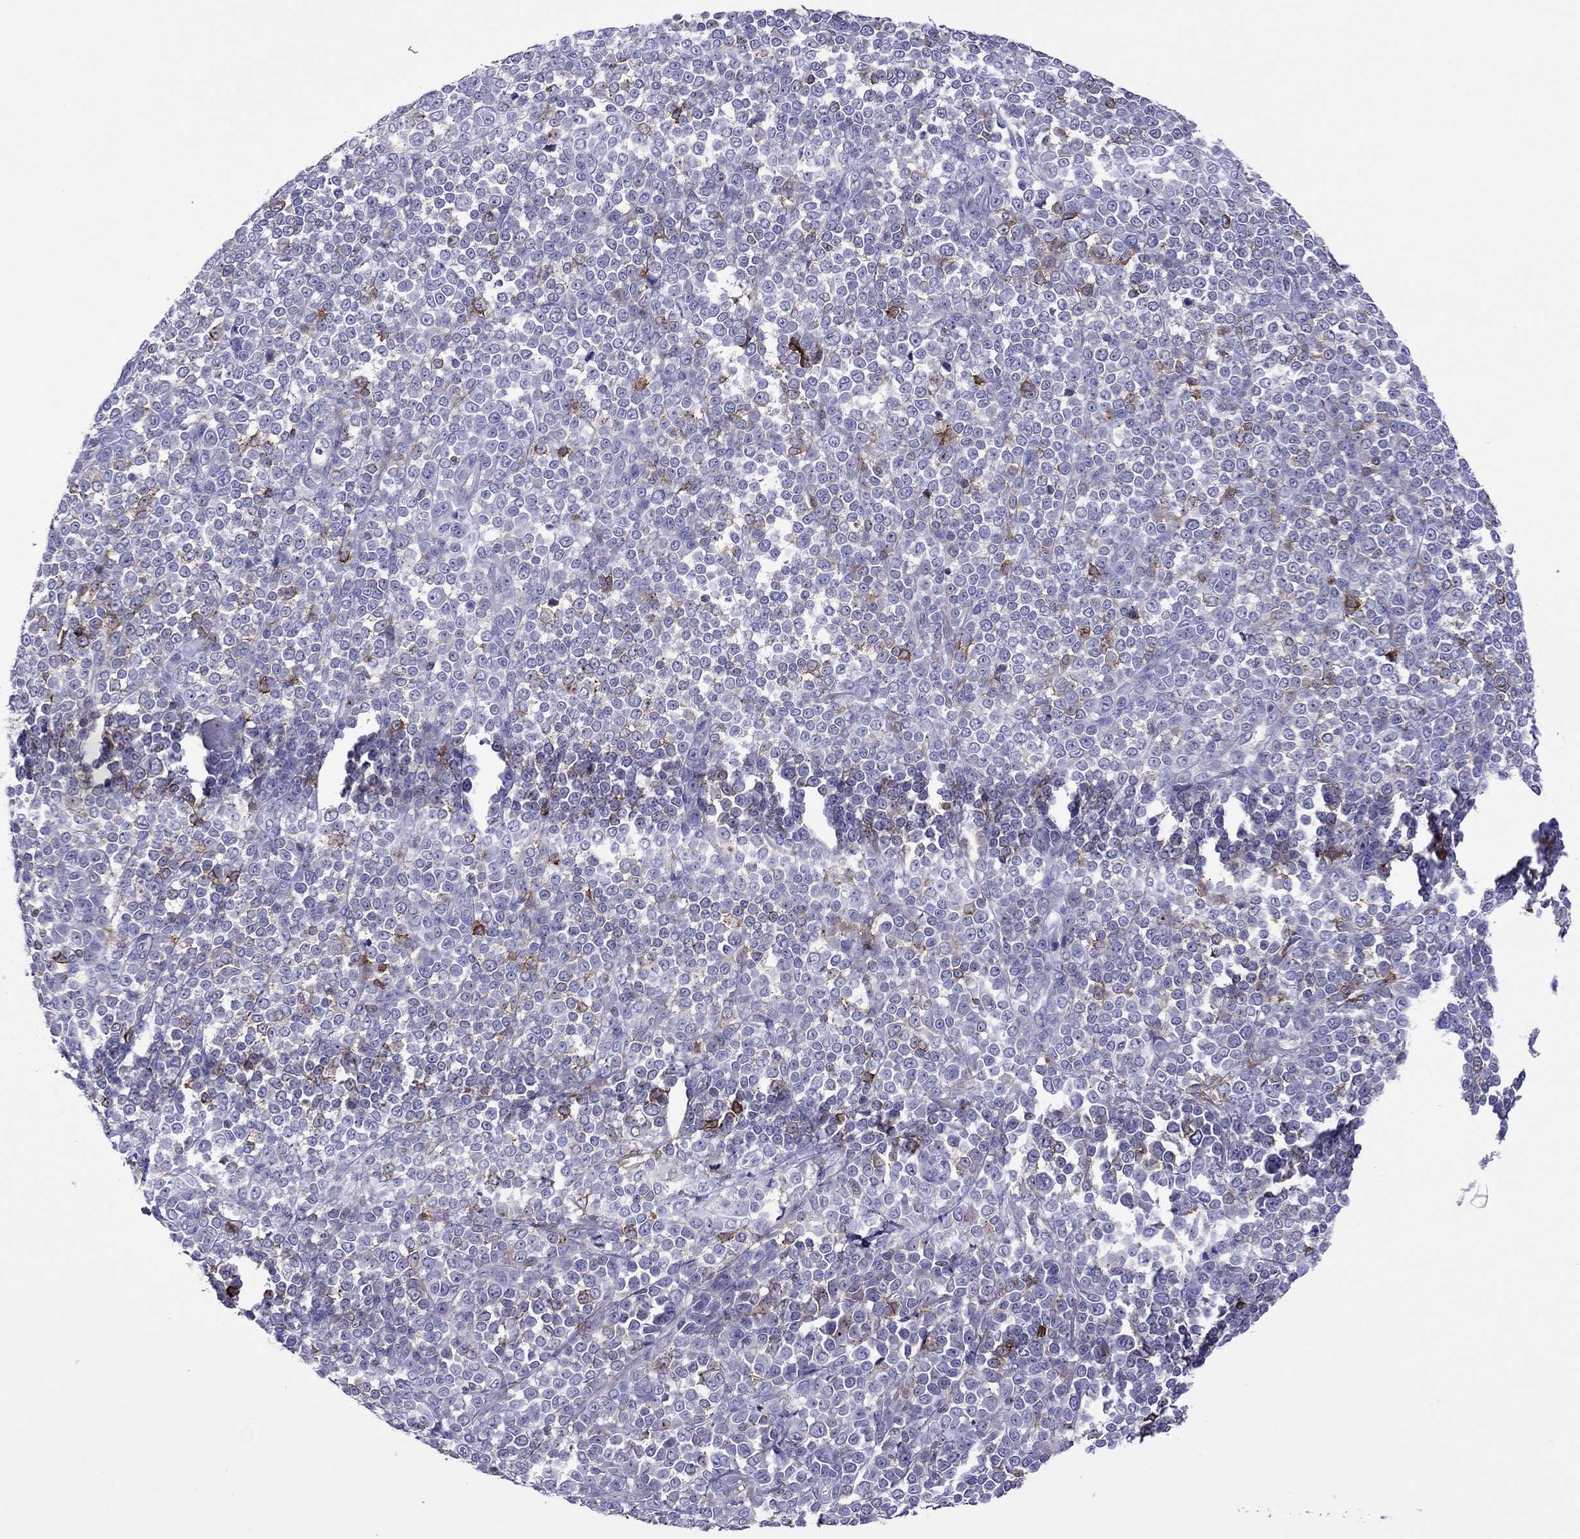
{"staining": {"intensity": "strong", "quantity": "<25%", "location": "cytoplasmic/membranous"}, "tissue": "melanoma", "cell_type": "Tumor cells", "image_type": "cancer", "snomed": [{"axis": "morphology", "description": "Malignant melanoma, NOS"}, {"axis": "topography", "description": "Skin"}], "caption": "Approximately <25% of tumor cells in human melanoma display strong cytoplasmic/membranous protein positivity as visualized by brown immunohistochemical staining.", "gene": "MPZ", "patient": {"sex": "female", "age": 95}}